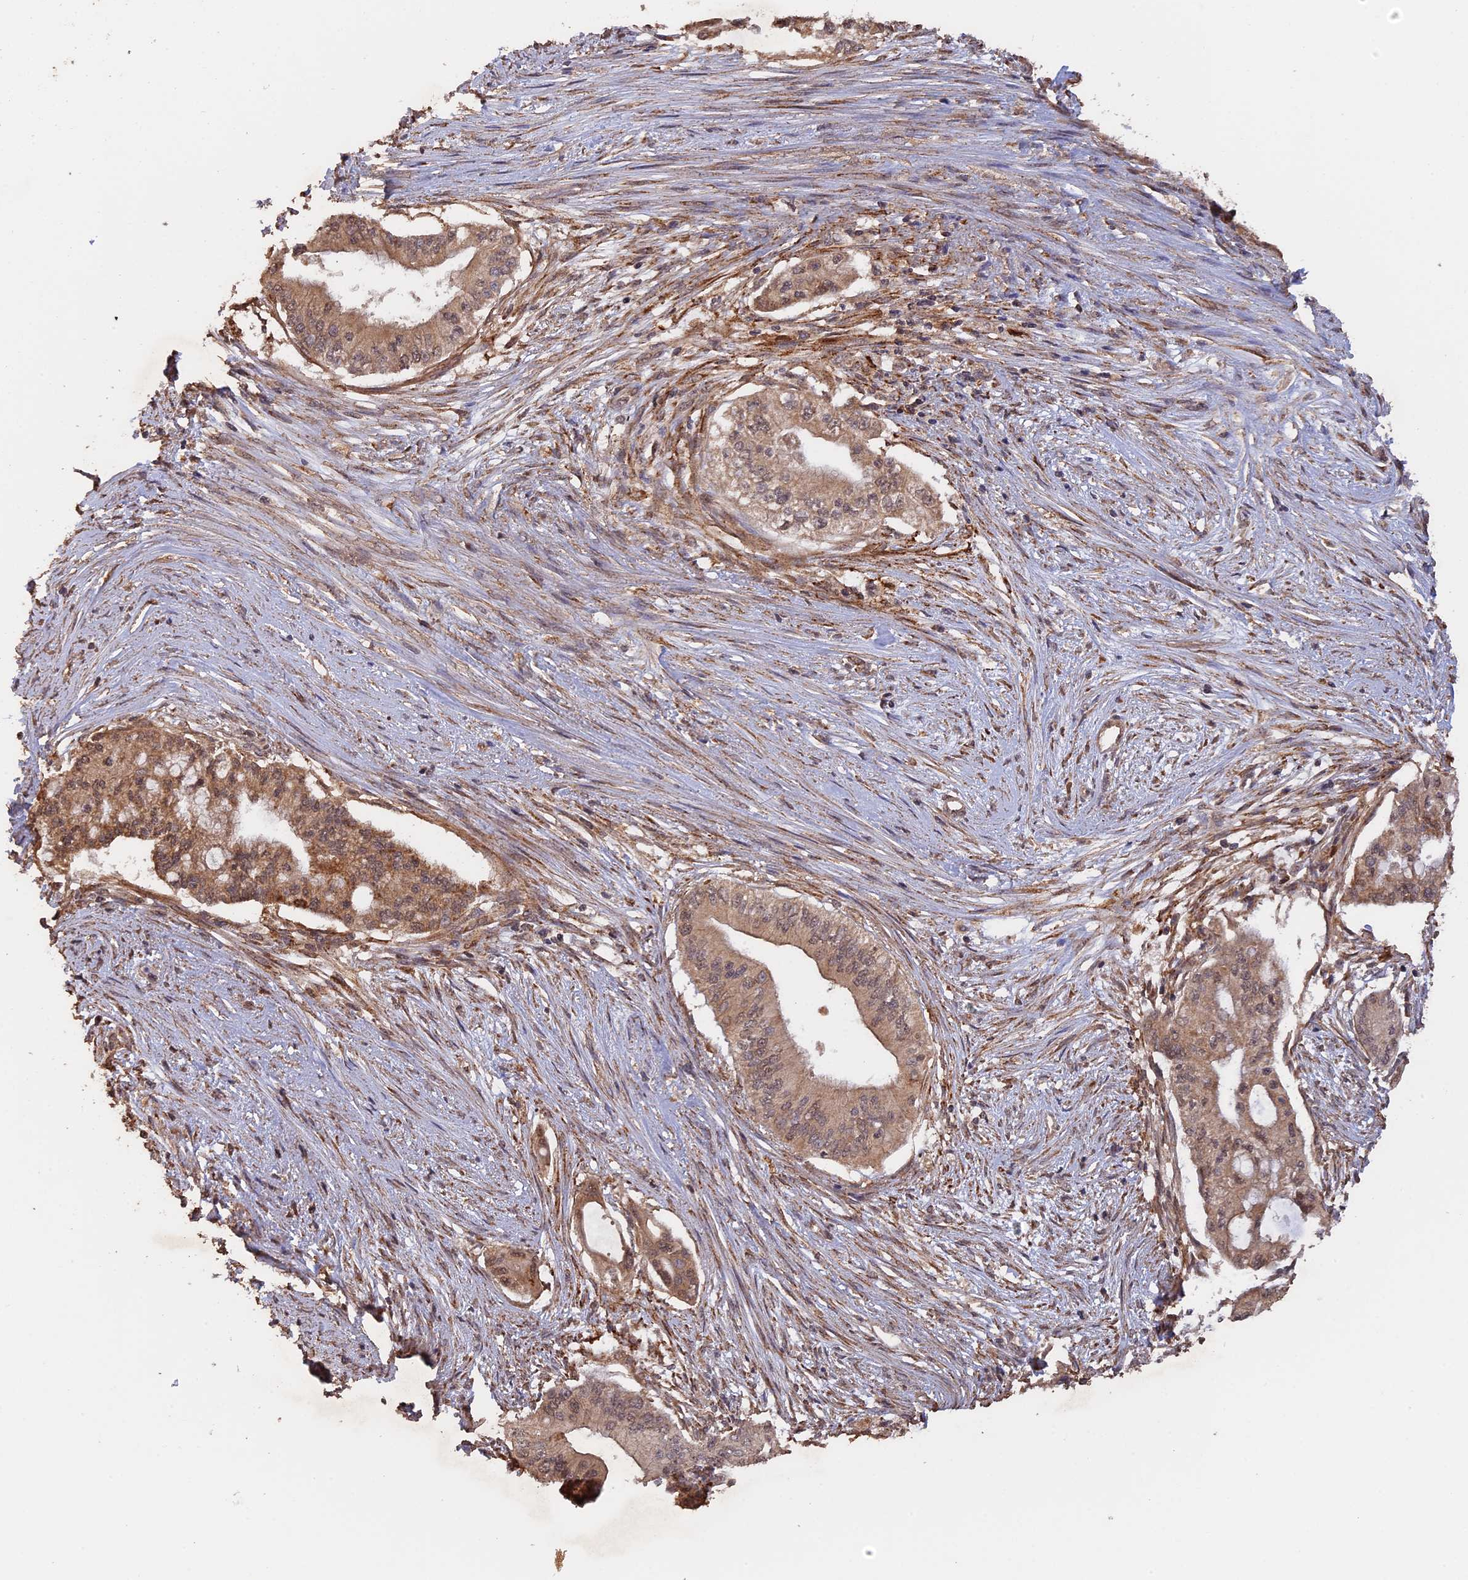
{"staining": {"intensity": "moderate", "quantity": ">75%", "location": "cytoplasmic/membranous,nuclear"}, "tissue": "pancreatic cancer", "cell_type": "Tumor cells", "image_type": "cancer", "snomed": [{"axis": "morphology", "description": "Adenocarcinoma, NOS"}, {"axis": "topography", "description": "Pancreas"}], "caption": "Brown immunohistochemical staining in human adenocarcinoma (pancreatic) exhibits moderate cytoplasmic/membranous and nuclear staining in approximately >75% of tumor cells.", "gene": "FAM210B", "patient": {"sex": "male", "age": 46}}